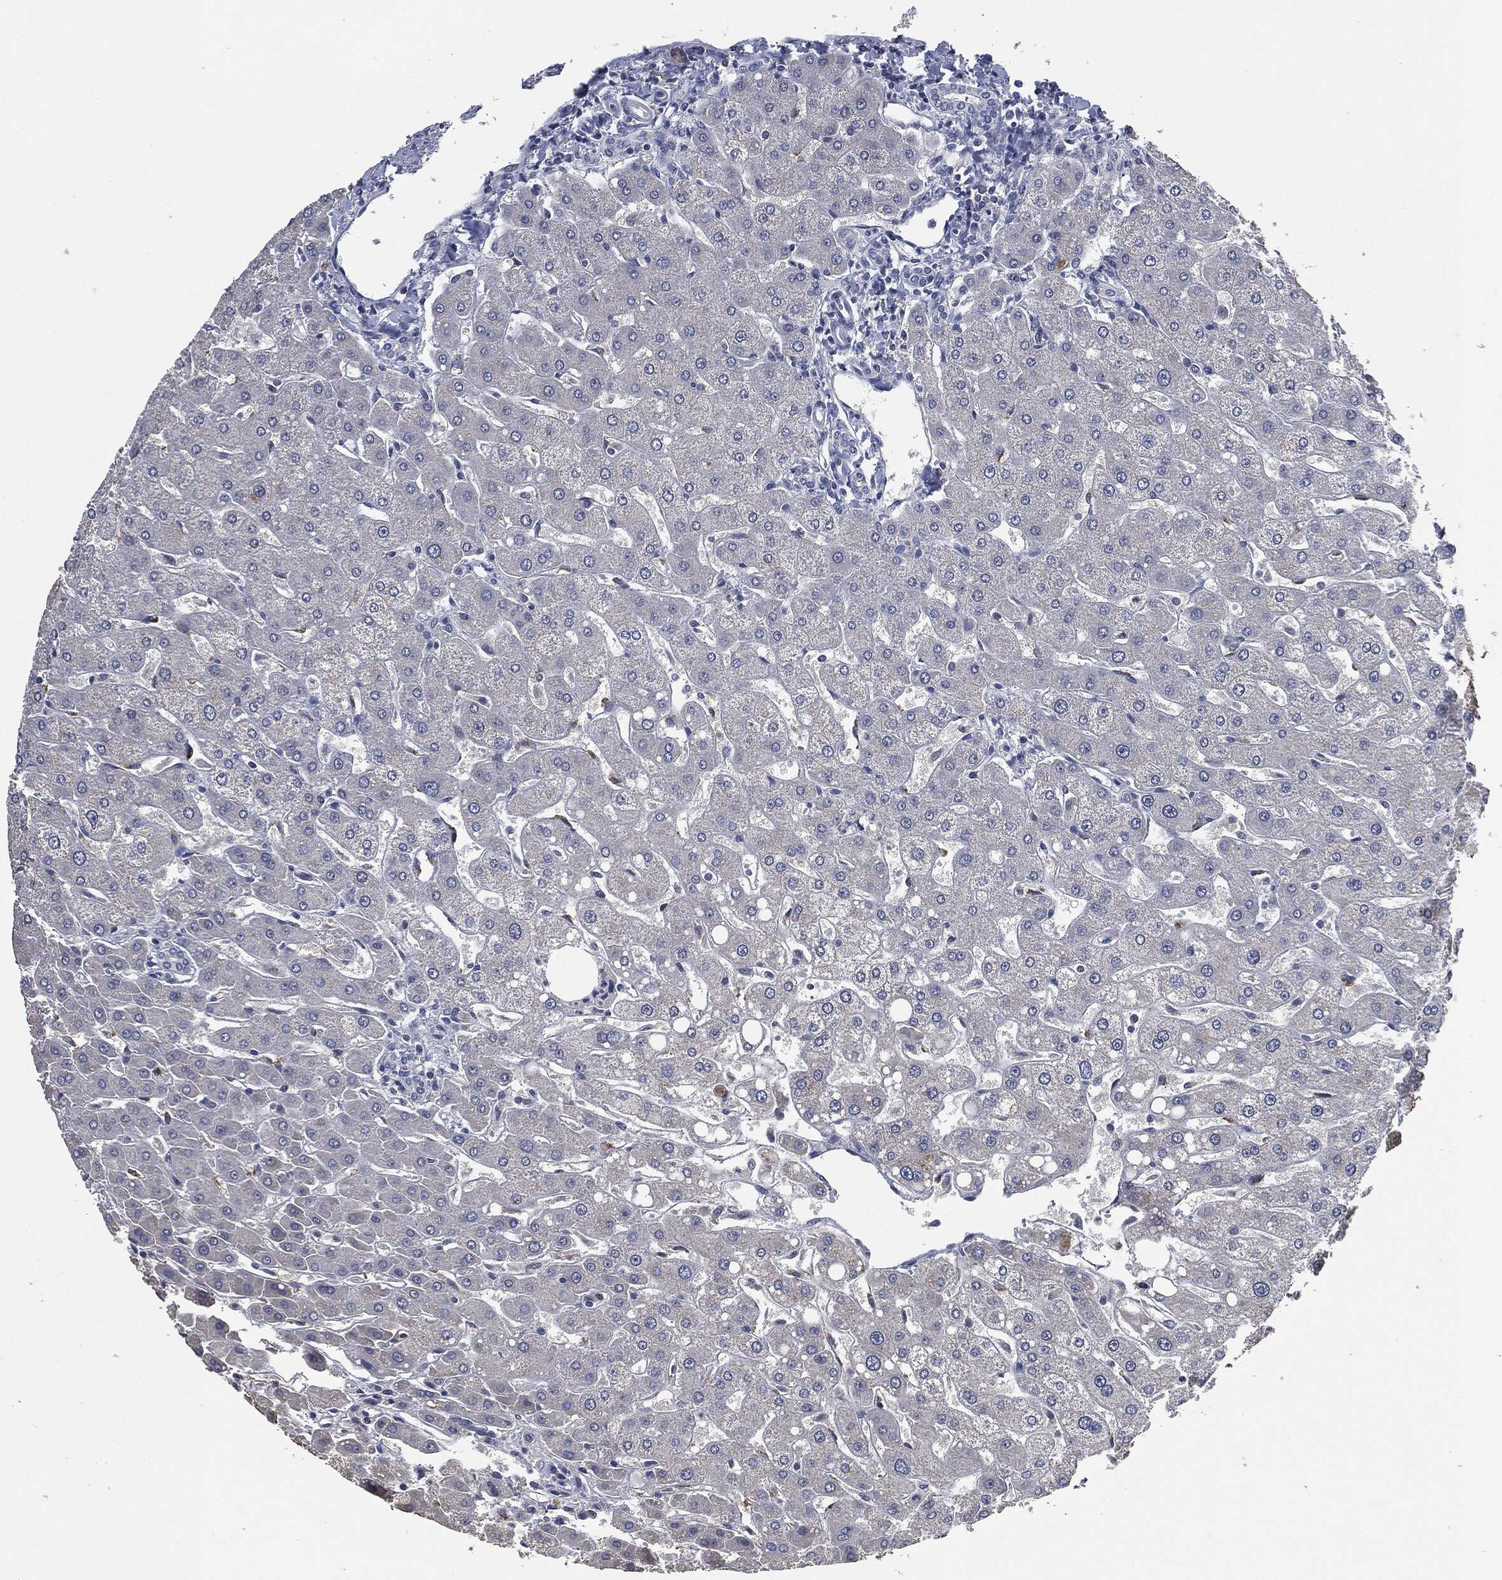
{"staining": {"intensity": "negative", "quantity": "none", "location": "none"}, "tissue": "liver", "cell_type": "Cholangiocytes", "image_type": "normal", "snomed": [{"axis": "morphology", "description": "Normal tissue, NOS"}, {"axis": "topography", "description": "Liver"}], "caption": "IHC of benign liver shows no positivity in cholangiocytes.", "gene": "IL1RN", "patient": {"sex": "male", "age": 67}}